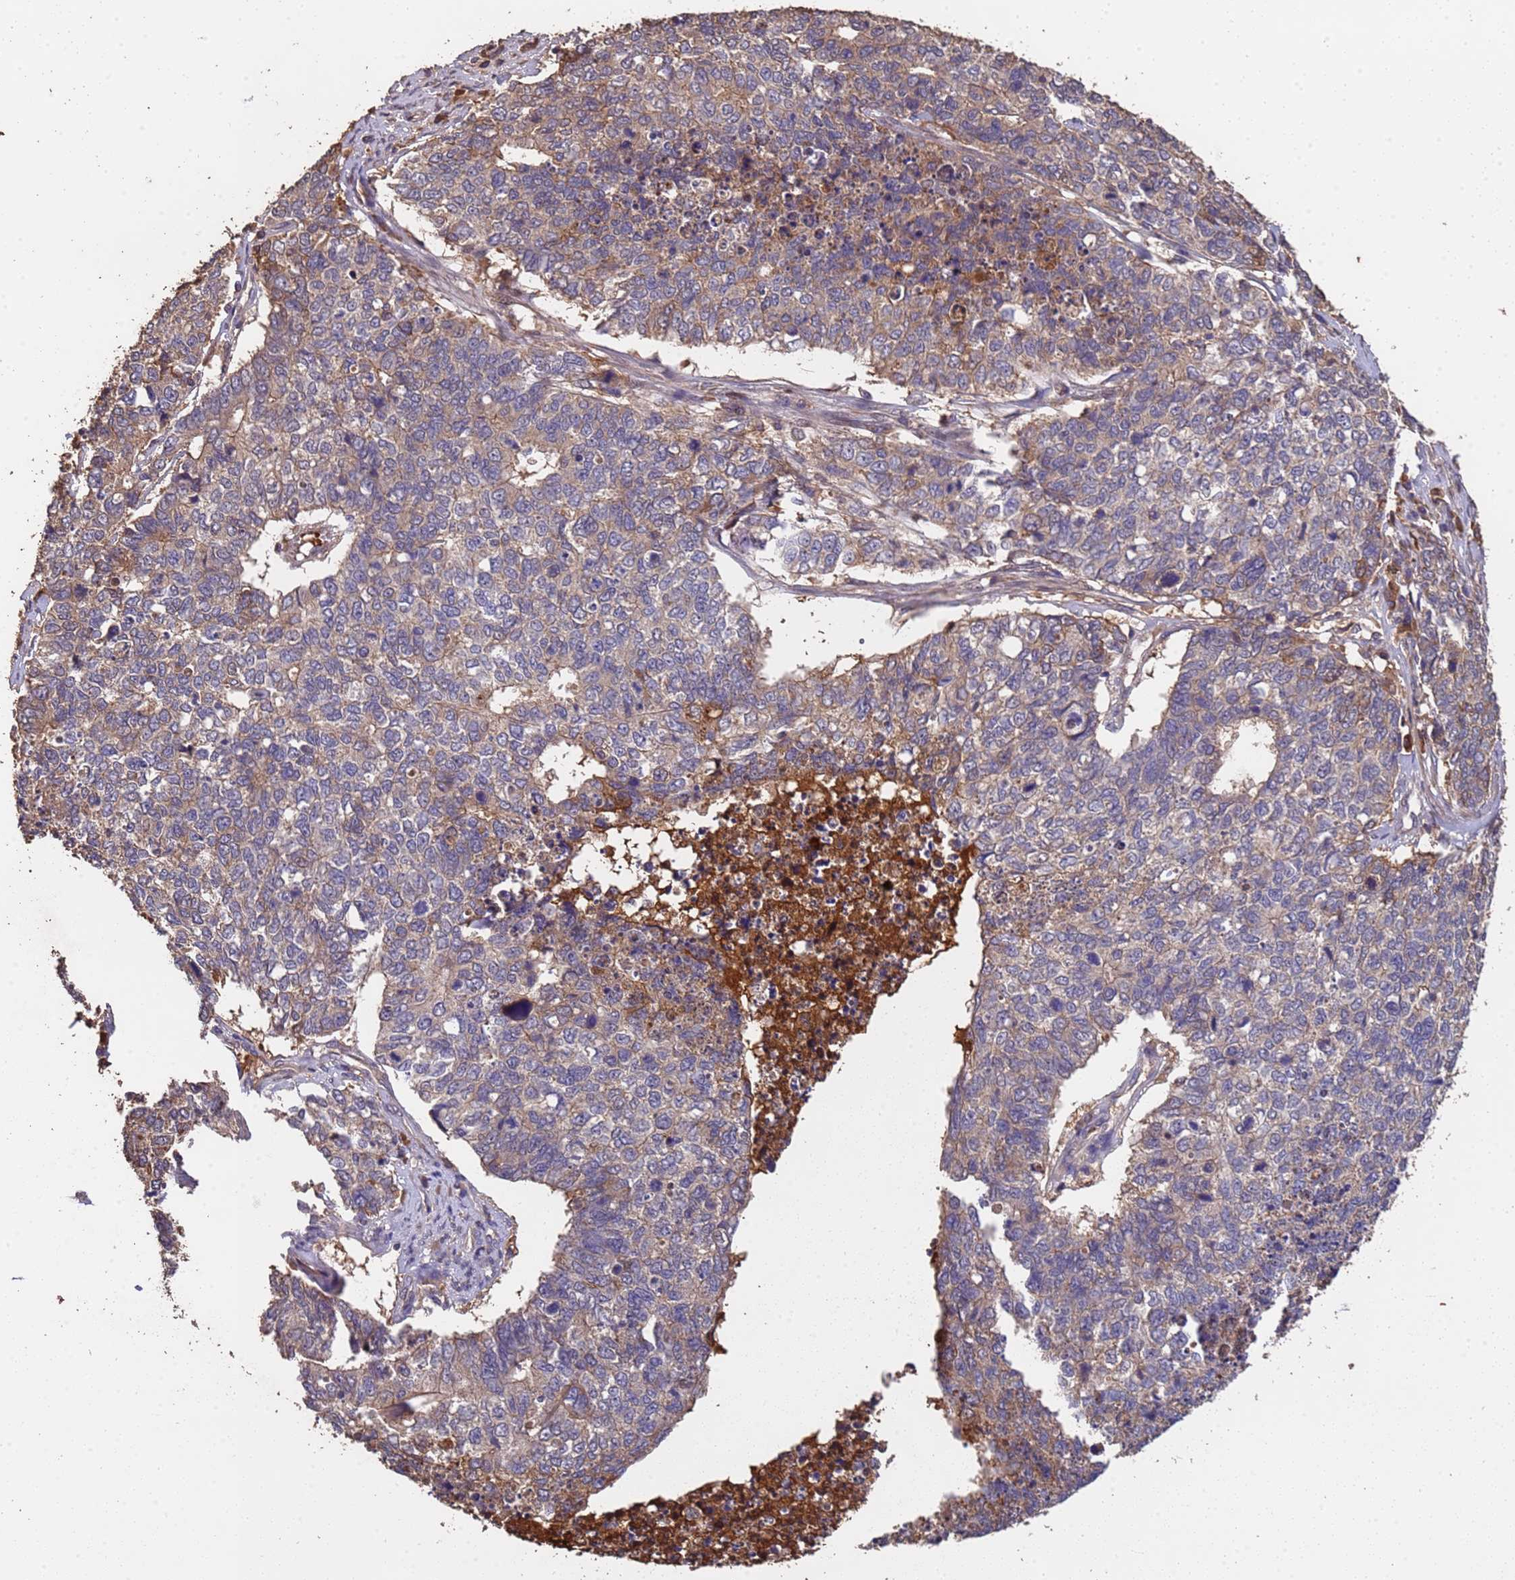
{"staining": {"intensity": "weak", "quantity": "25%-75%", "location": "cytoplasmic/membranous"}, "tissue": "cervical cancer", "cell_type": "Tumor cells", "image_type": "cancer", "snomed": [{"axis": "morphology", "description": "Squamous cell carcinoma, NOS"}, {"axis": "topography", "description": "Cervix"}], "caption": "Cervical cancer was stained to show a protein in brown. There is low levels of weak cytoplasmic/membranous positivity in approximately 25%-75% of tumor cells. The staining was performed using DAB, with brown indicating positive protein expression. Nuclei are stained blue with hematoxylin.", "gene": "CCDC184", "patient": {"sex": "female", "age": 63}}